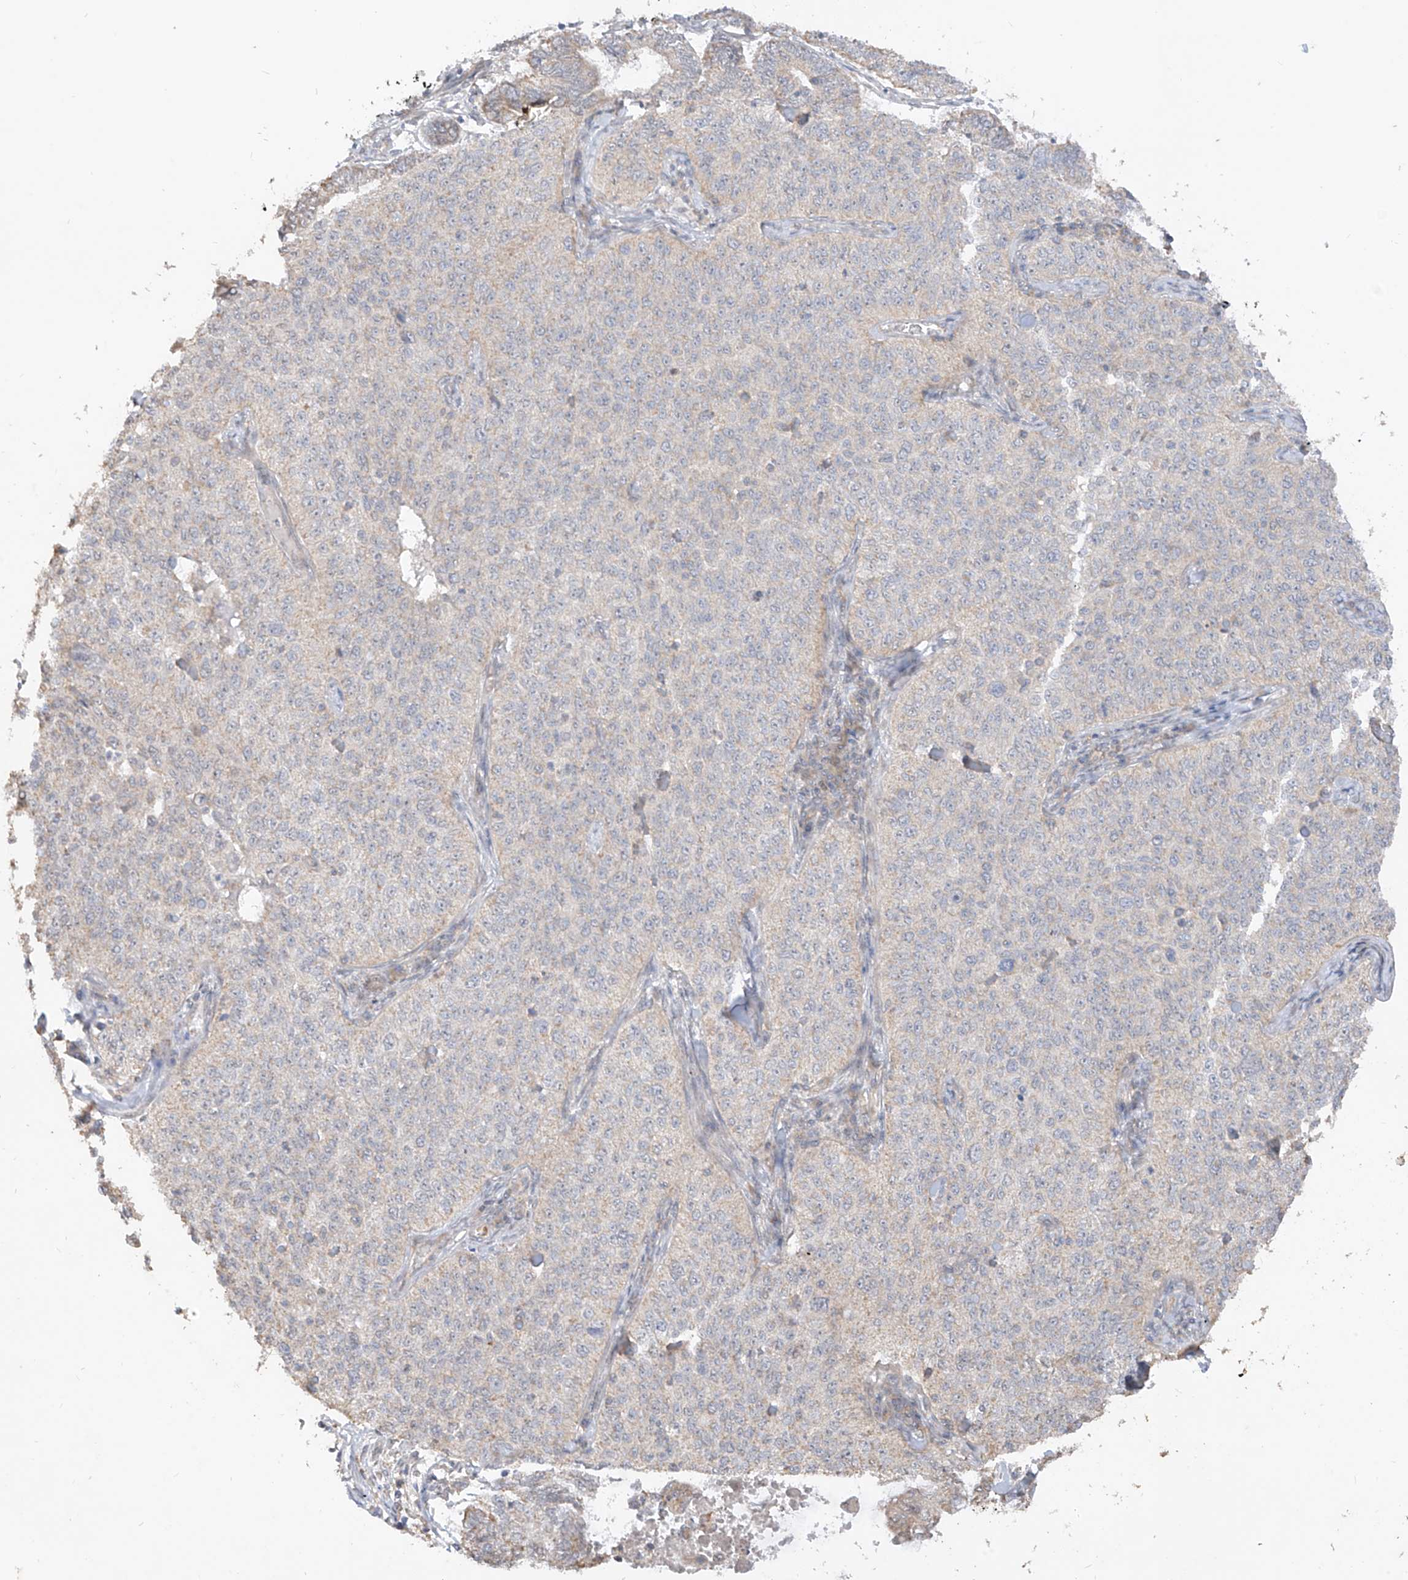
{"staining": {"intensity": "negative", "quantity": "none", "location": "none"}, "tissue": "cervical cancer", "cell_type": "Tumor cells", "image_type": "cancer", "snomed": [{"axis": "morphology", "description": "Squamous cell carcinoma, NOS"}, {"axis": "topography", "description": "Cervix"}], "caption": "This is an immunohistochemistry photomicrograph of cervical squamous cell carcinoma. There is no staining in tumor cells.", "gene": "MTUS2", "patient": {"sex": "female", "age": 35}}